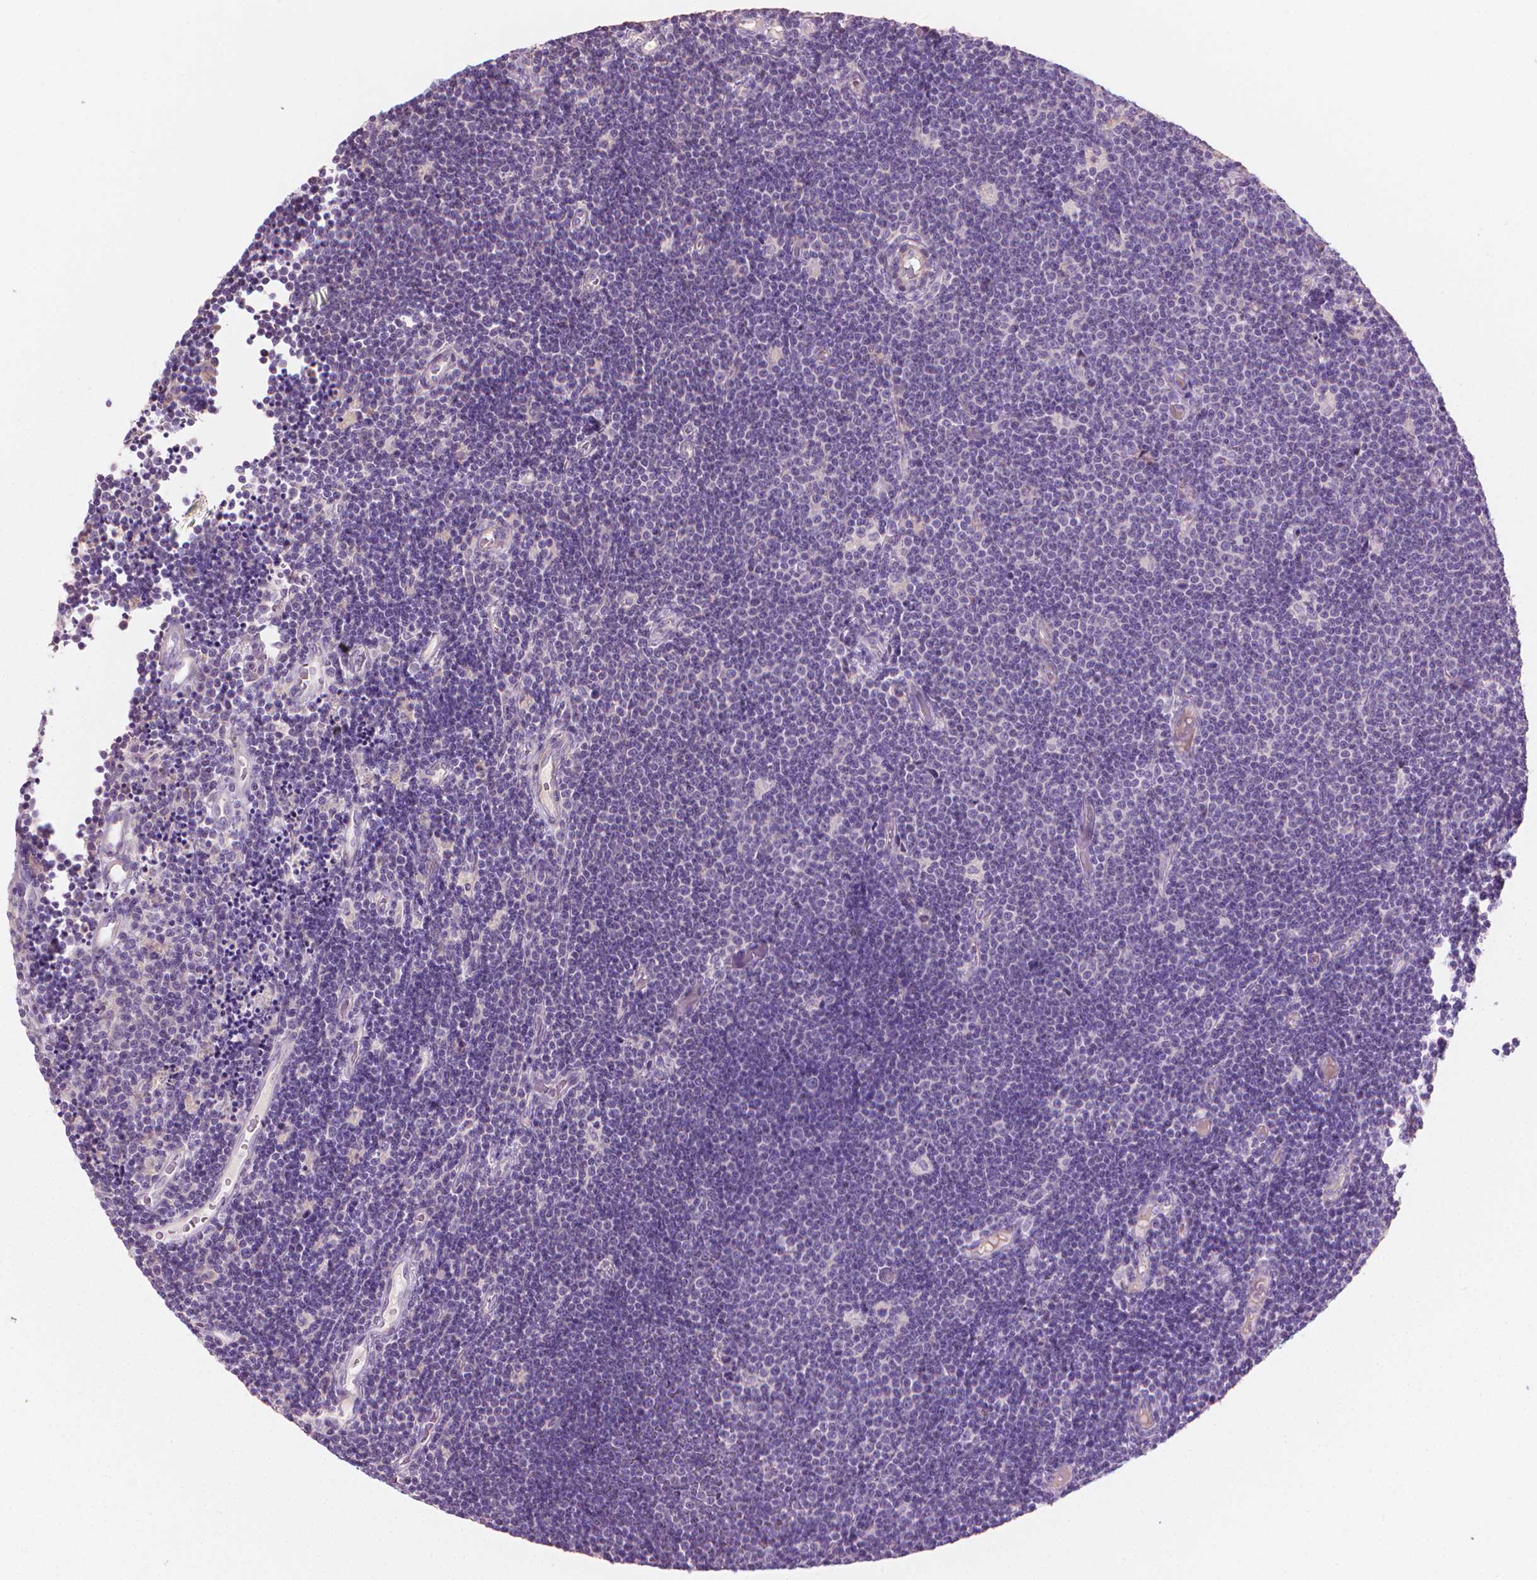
{"staining": {"intensity": "negative", "quantity": "none", "location": "none"}, "tissue": "lymphoma", "cell_type": "Tumor cells", "image_type": "cancer", "snomed": [{"axis": "morphology", "description": "Malignant lymphoma, non-Hodgkin's type, Low grade"}, {"axis": "topography", "description": "Brain"}], "caption": "Low-grade malignant lymphoma, non-Hodgkin's type was stained to show a protein in brown. There is no significant positivity in tumor cells.", "gene": "CABCOCO1", "patient": {"sex": "female", "age": 66}}